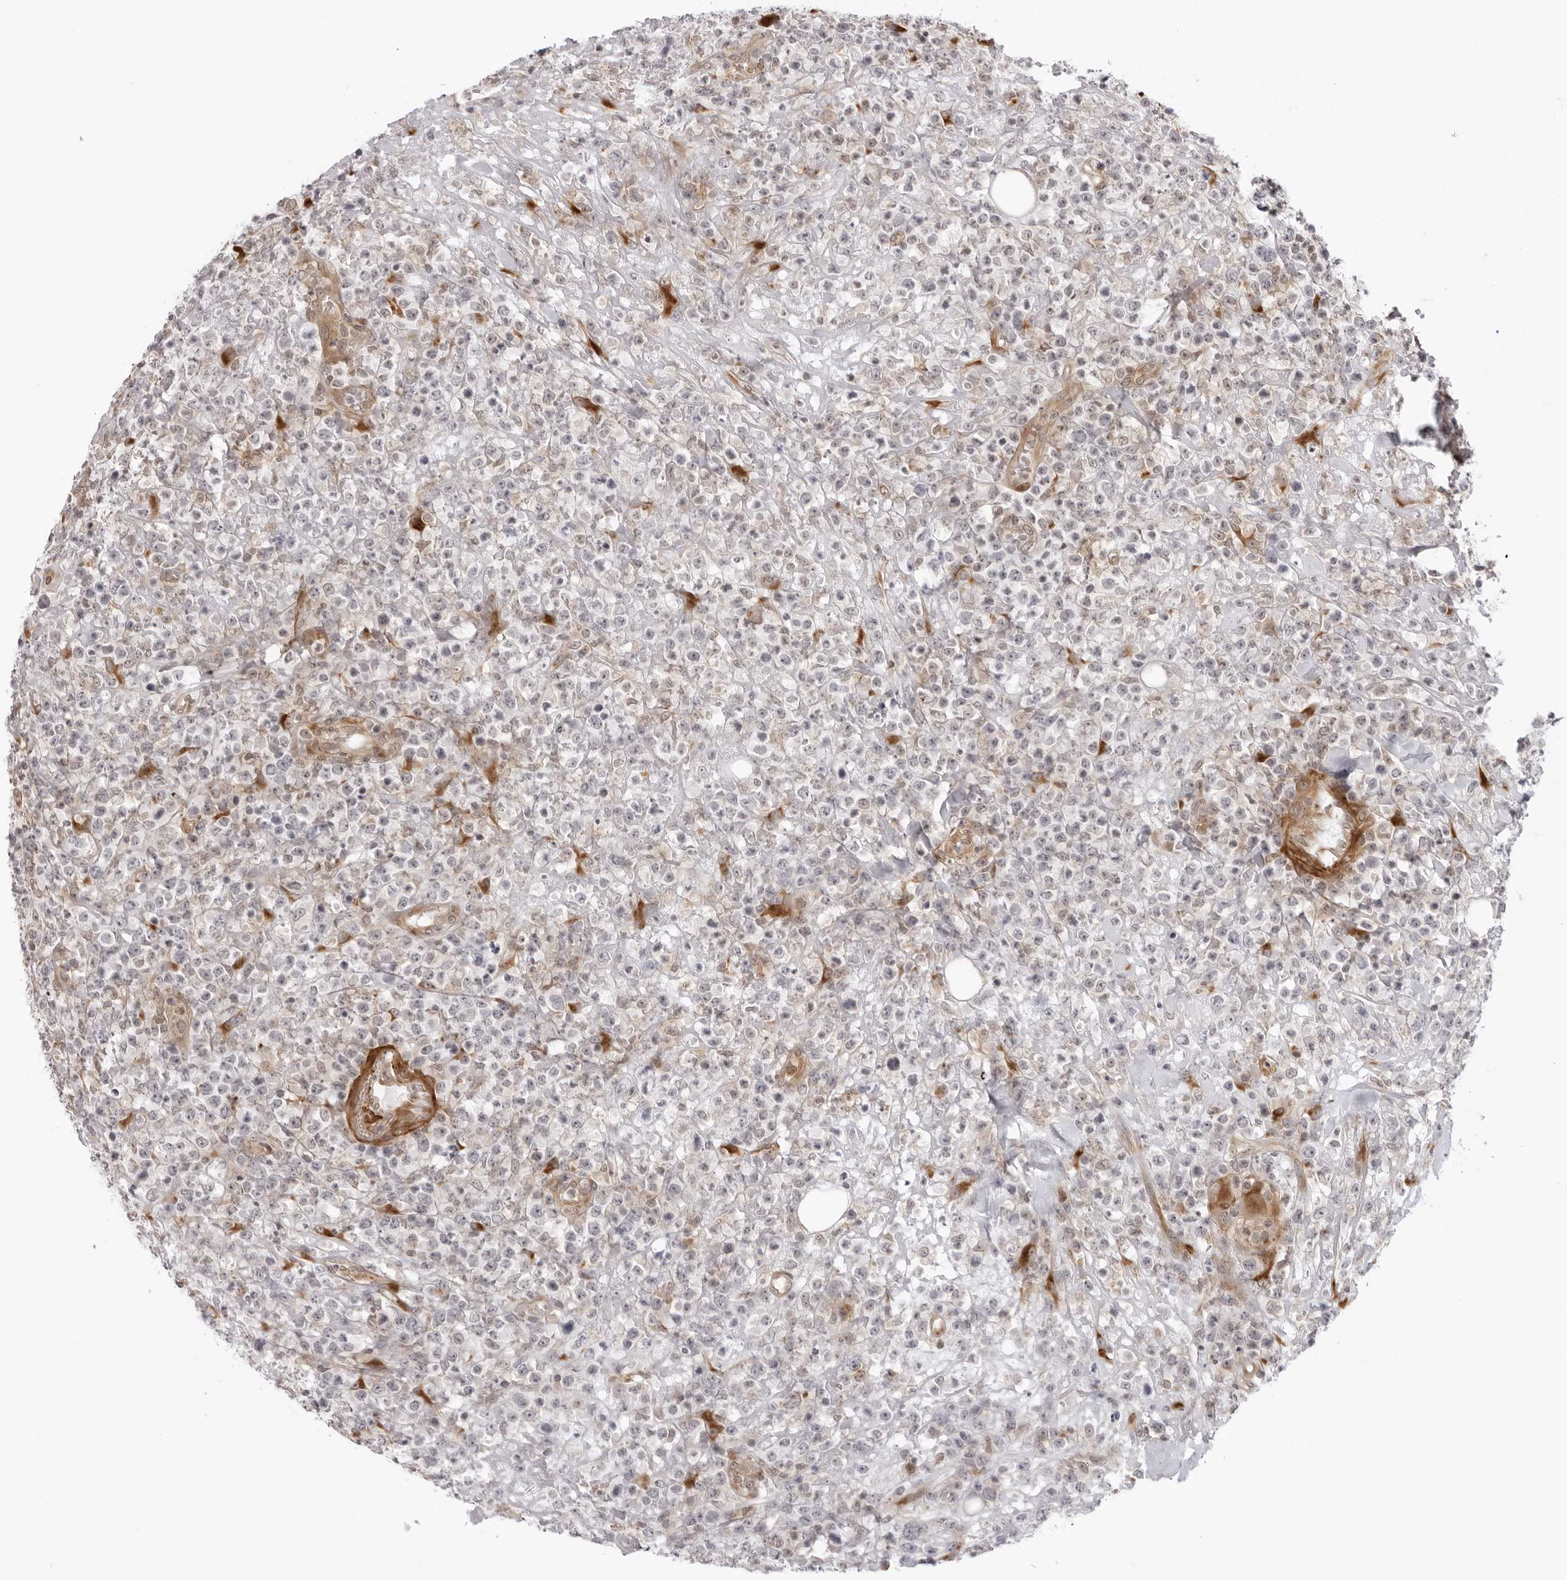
{"staining": {"intensity": "moderate", "quantity": "<25%", "location": "cytoplasmic/membranous"}, "tissue": "lymphoma", "cell_type": "Tumor cells", "image_type": "cancer", "snomed": [{"axis": "morphology", "description": "Malignant lymphoma, non-Hodgkin's type, High grade"}, {"axis": "topography", "description": "Colon"}], "caption": "Tumor cells demonstrate low levels of moderate cytoplasmic/membranous staining in about <25% of cells in human lymphoma.", "gene": "SRGAP2", "patient": {"sex": "female", "age": 53}}